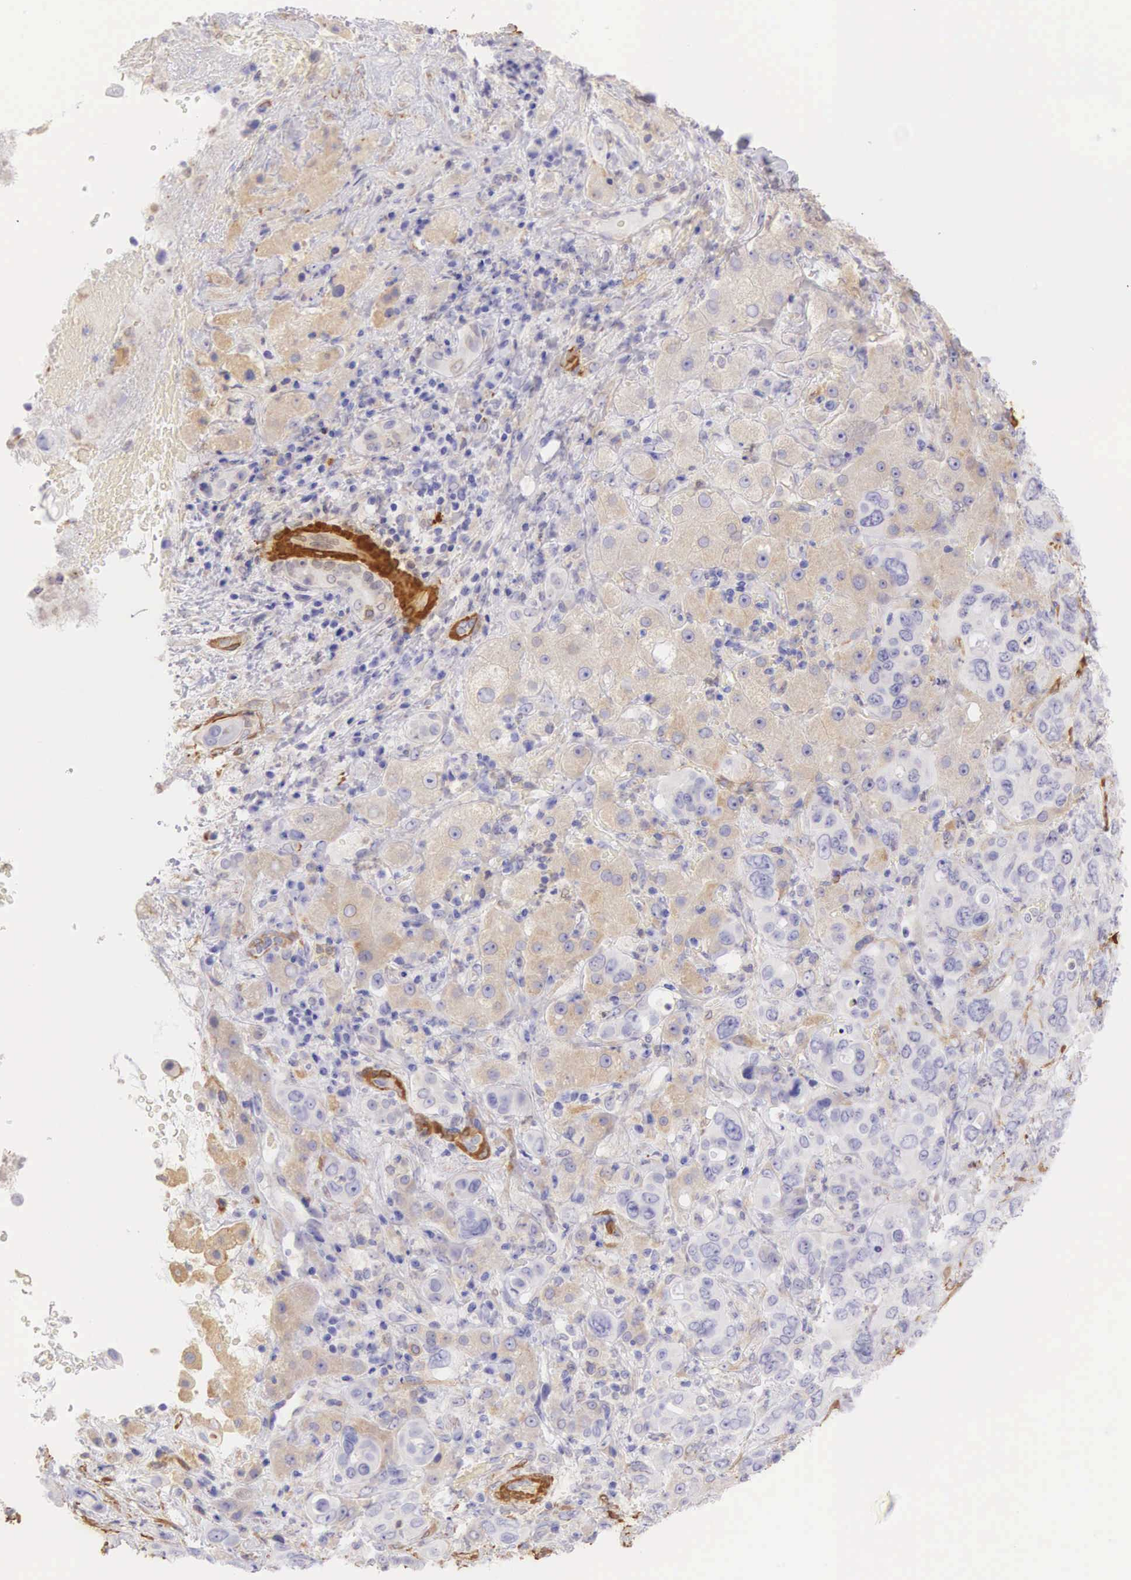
{"staining": {"intensity": "negative", "quantity": "none", "location": "none"}, "tissue": "liver cancer", "cell_type": "Tumor cells", "image_type": "cancer", "snomed": [{"axis": "morphology", "description": "Cholangiocarcinoma"}, {"axis": "topography", "description": "Liver"}], "caption": "DAB immunohistochemical staining of liver cancer (cholangiocarcinoma) exhibits no significant expression in tumor cells. (DAB (3,3'-diaminobenzidine) immunohistochemistry, high magnification).", "gene": "CNN1", "patient": {"sex": "female", "age": 79}}